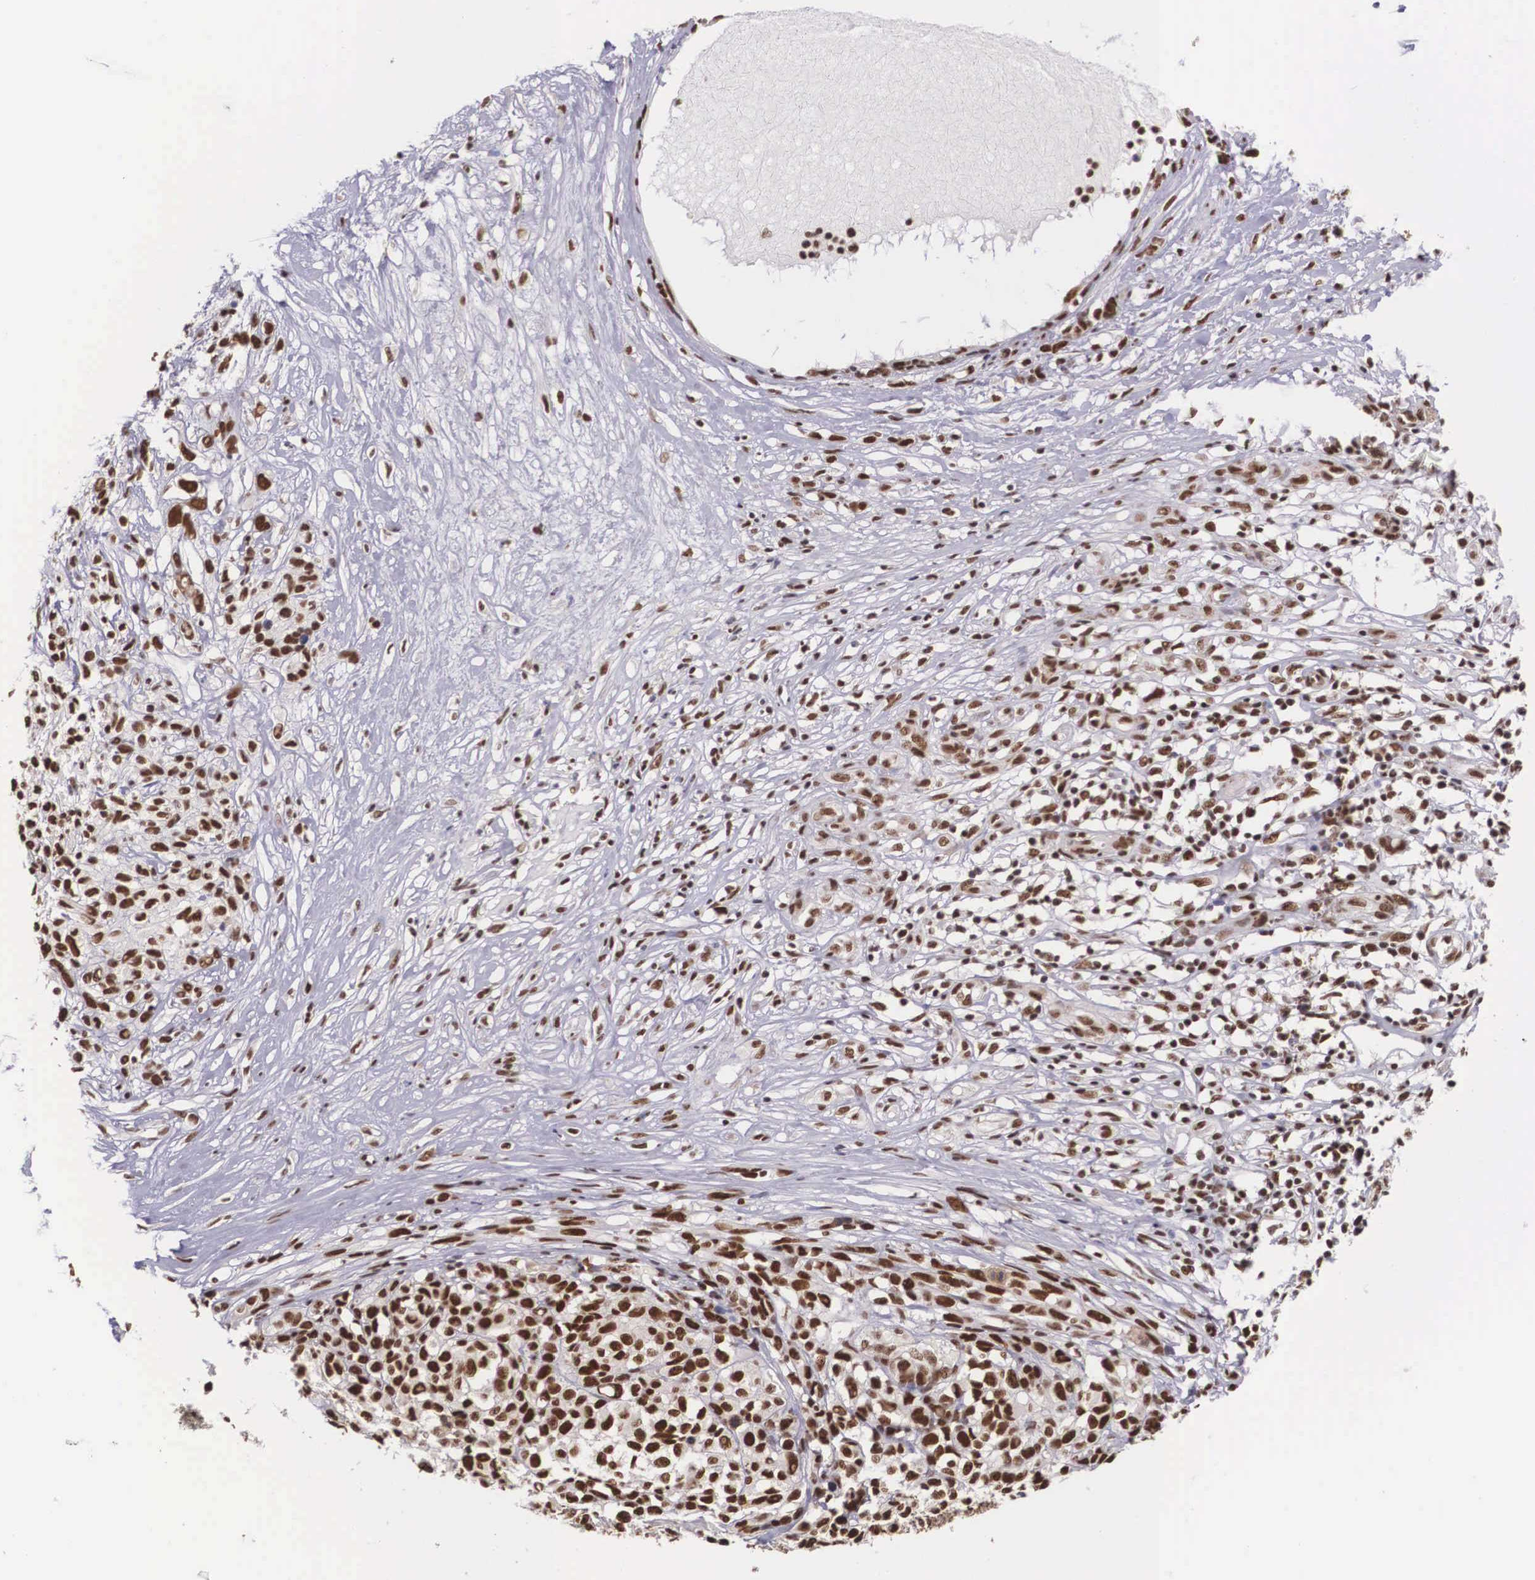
{"staining": {"intensity": "strong", "quantity": ">75%", "location": "nuclear"}, "tissue": "melanoma", "cell_type": "Tumor cells", "image_type": "cancer", "snomed": [{"axis": "morphology", "description": "Malignant melanoma, NOS"}, {"axis": "topography", "description": "Skin"}], "caption": "A high amount of strong nuclear positivity is appreciated in about >75% of tumor cells in melanoma tissue.", "gene": "POLR2F", "patient": {"sex": "female", "age": 85}}